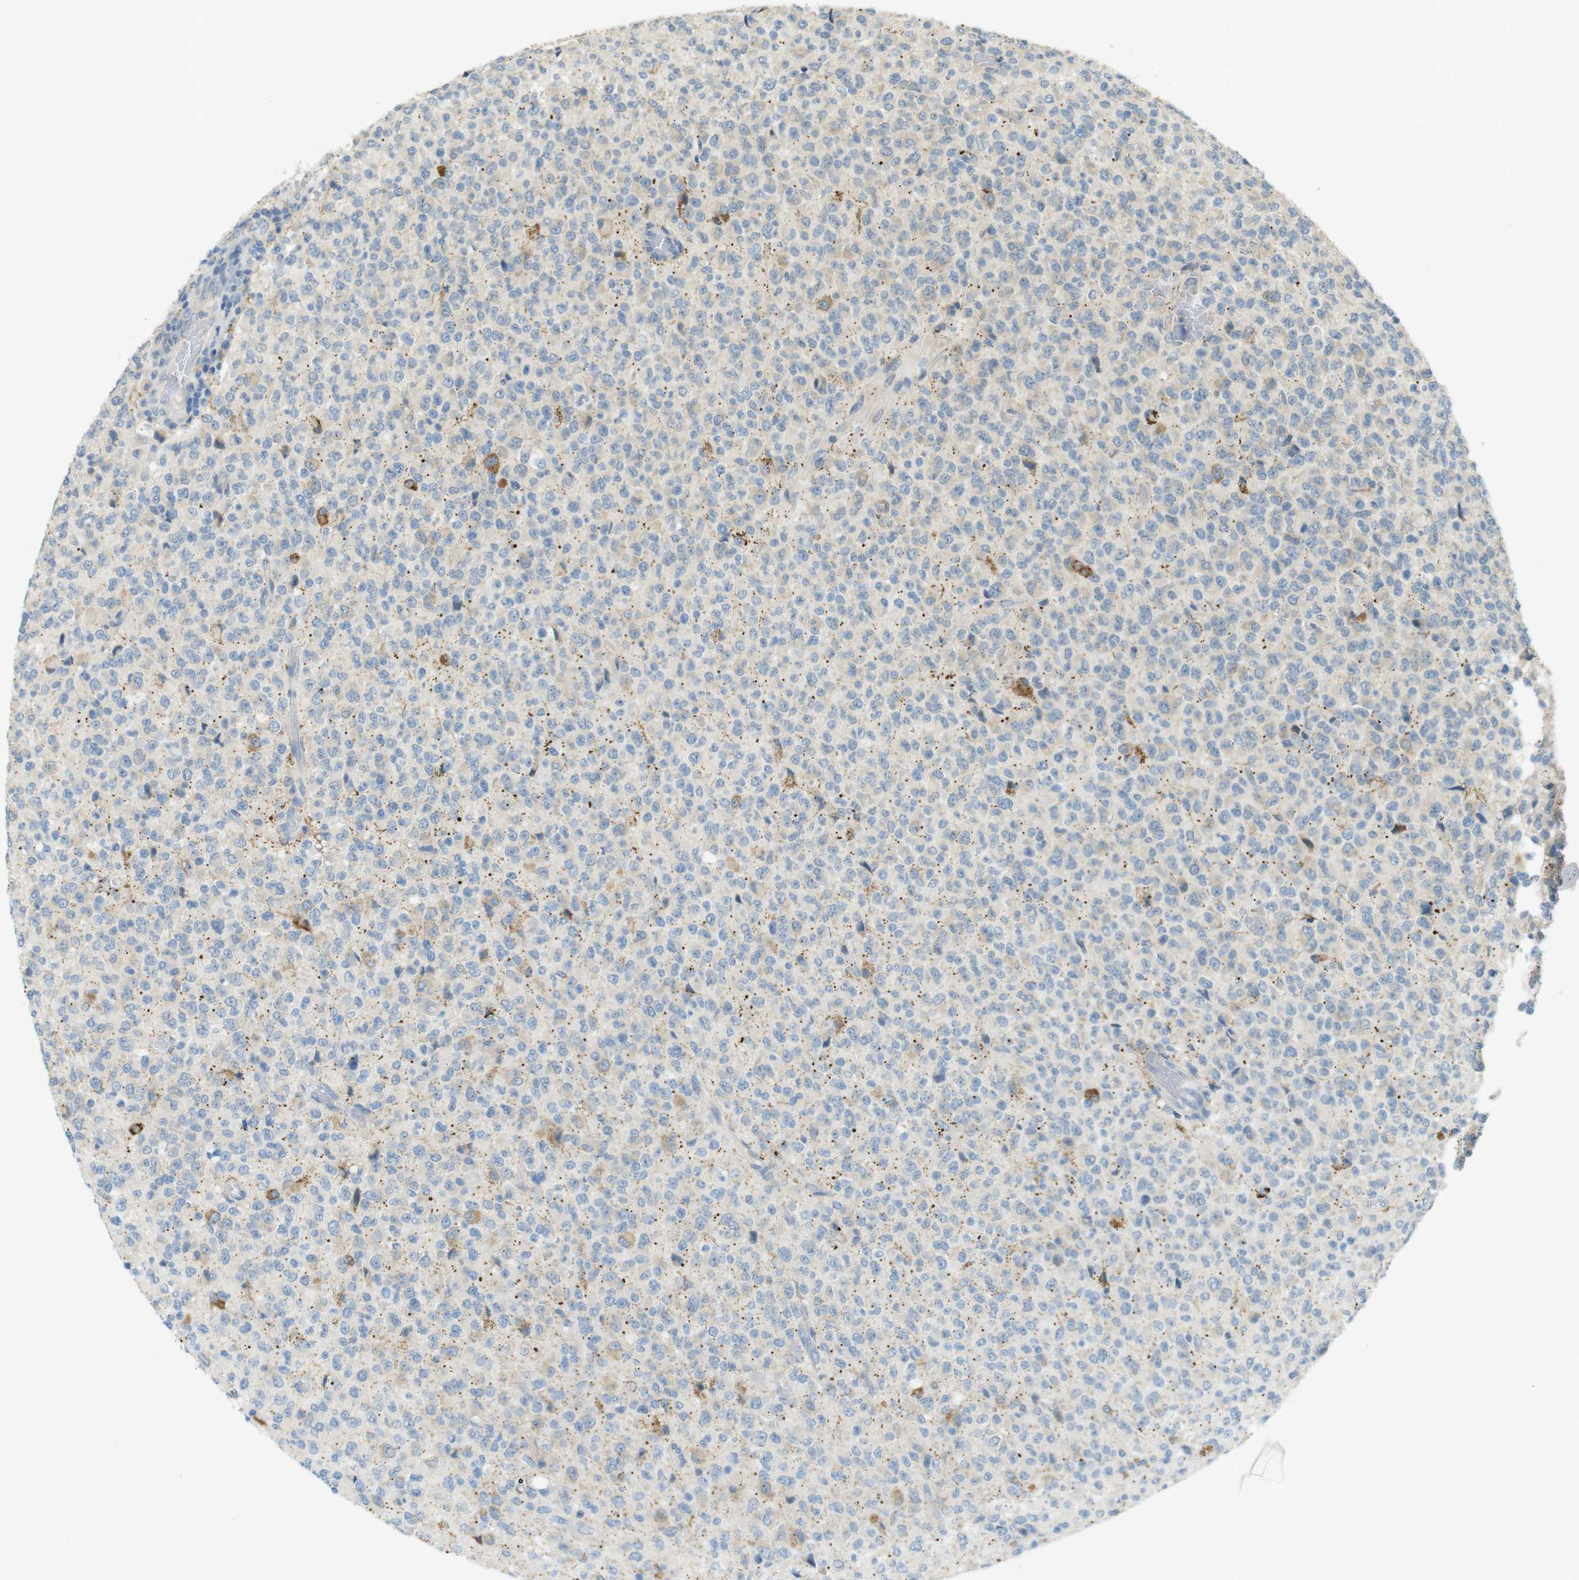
{"staining": {"intensity": "weak", "quantity": ">75%", "location": "cytoplasmic/membranous"}, "tissue": "glioma", "cell_type": "Tumor cells", "image_type": "cancer", "snomed": [{"axis": "morphology", "description": "Glioma, malignant, High grade"}, {"axis": "topography", "description": "pancreas cauda"}], "caption": "A brown stain labels weak cytoplasmic/membranous positivity of a protein in glioma tumor cells.", "gene": "UGT8", "patient": {"sex": "male", "age": 60}}